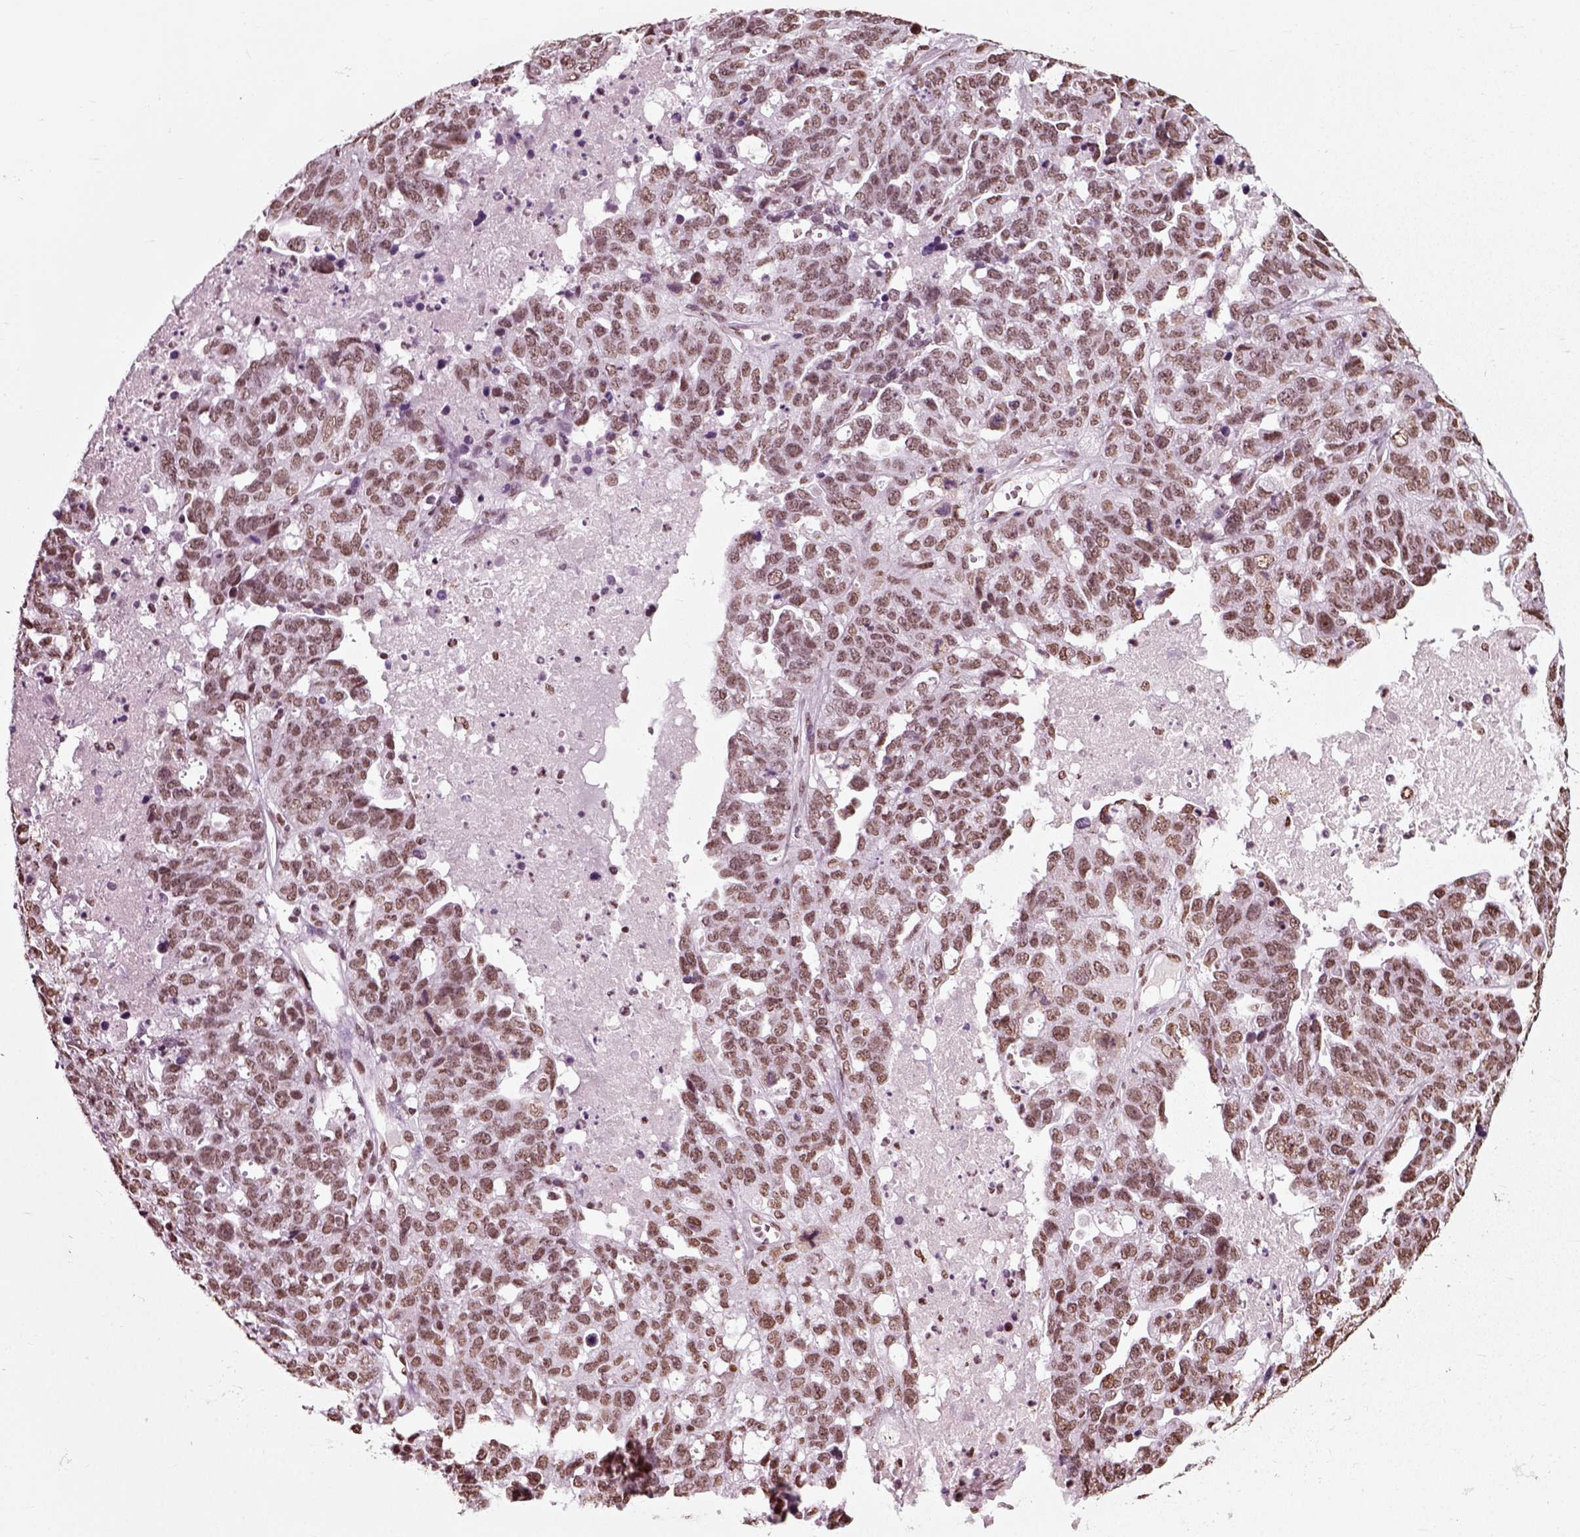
{"staining": {"intensity": "weak", "quantity": ">75%", "location": "nuclear"}, "tissue": "ovarian cancer", "cell_type": "Tumor cells", "image_type": "cancer", "snomed": [{"axis": "morphology", "description": "Cystadenocarcinoma, serous, NOS"}, {"axis": "topography", "description": "Ovary"}], "caption": "Human serous cystadenocarcinoma (ovarian) stained for a protein (brown) exhibits weak nuclear positive staining in approximately >75% of tumor cells.", "gene": "POLR1H", "patient": {"sex": "female", "age": 71}}